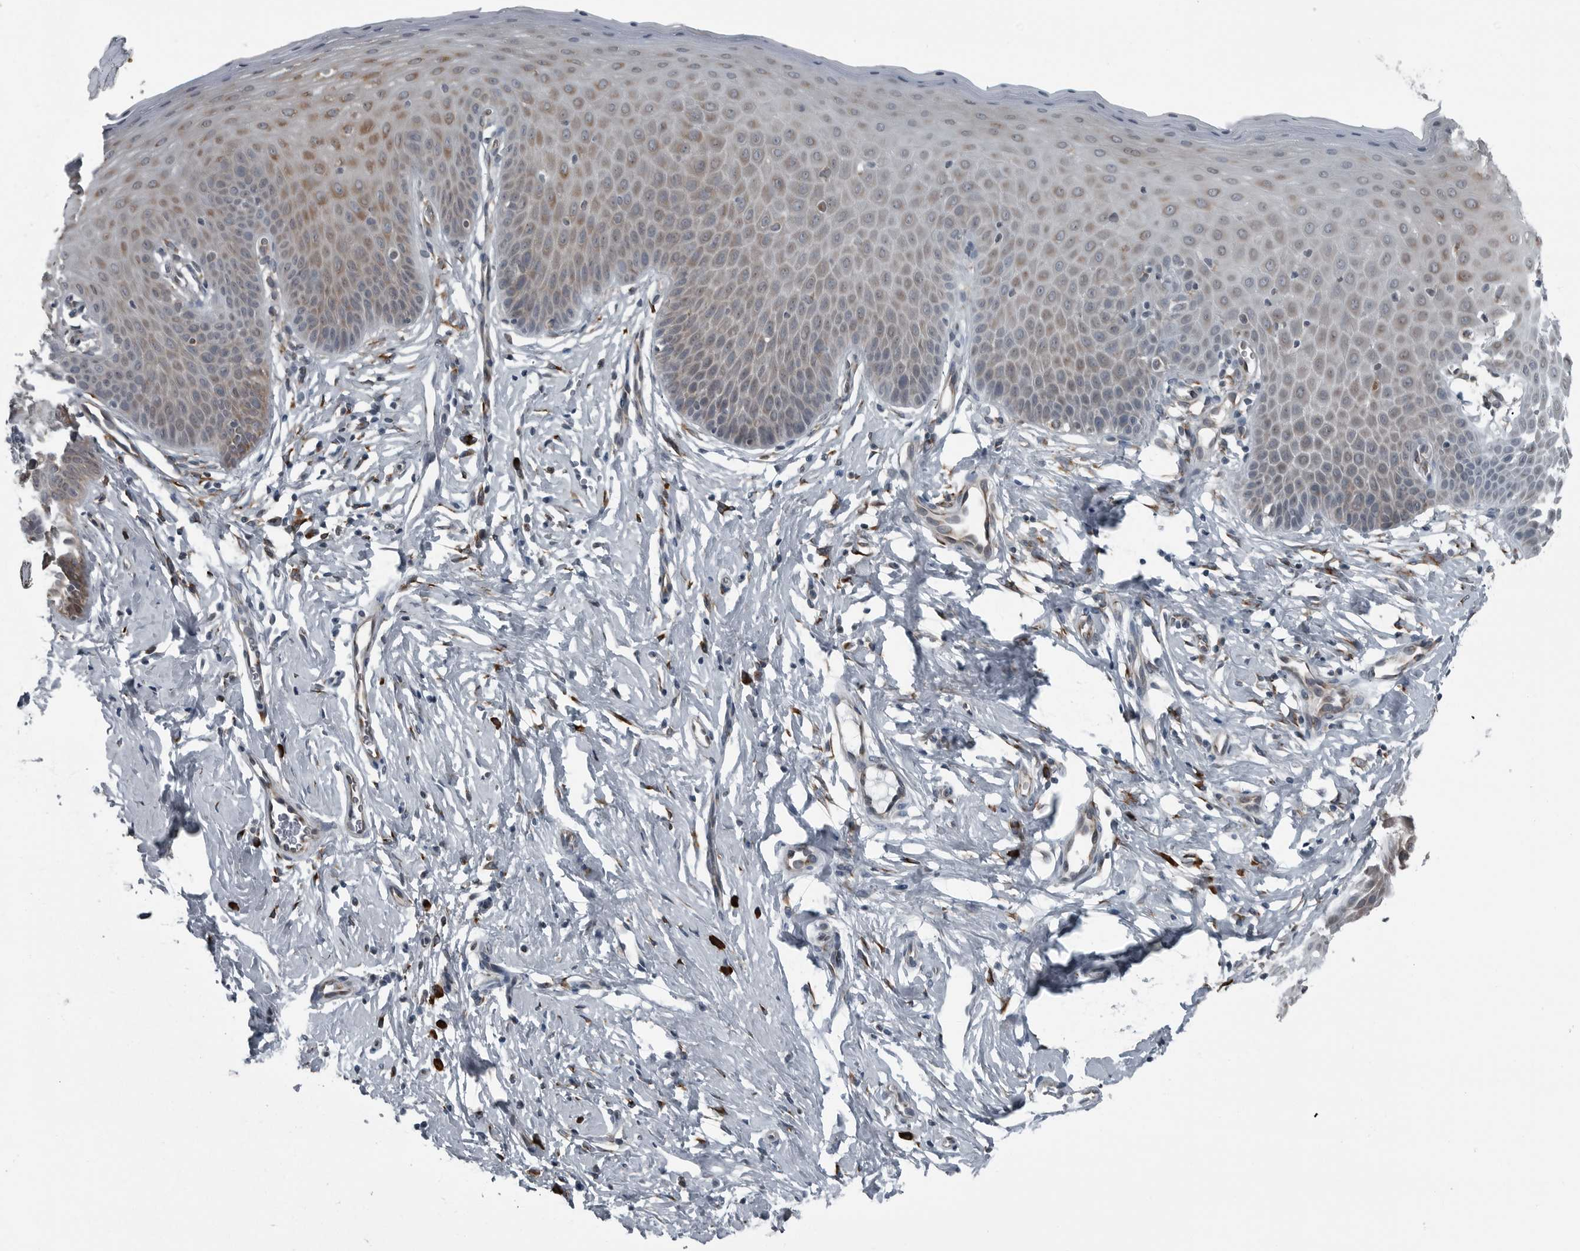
{"staining": {"intensity": "weak", "quantity": "<25%", "location": "cytoplasmic/membranous"}, "tissue": "cervix", "cell_type": "Glandular cells", "image_type": "normal", "snomed": [{"axis": "morphology", "description": "Normal tissue, NOS"}, {"axis": "topography", "description": "Cervix"}], "caption": "Immunohistochemistry of benign human cervix displays no staining in glandular cells. Nuclei are stained in blue.", "gene": "CEP85", "patient": {"sex": "female", "age": 36}}